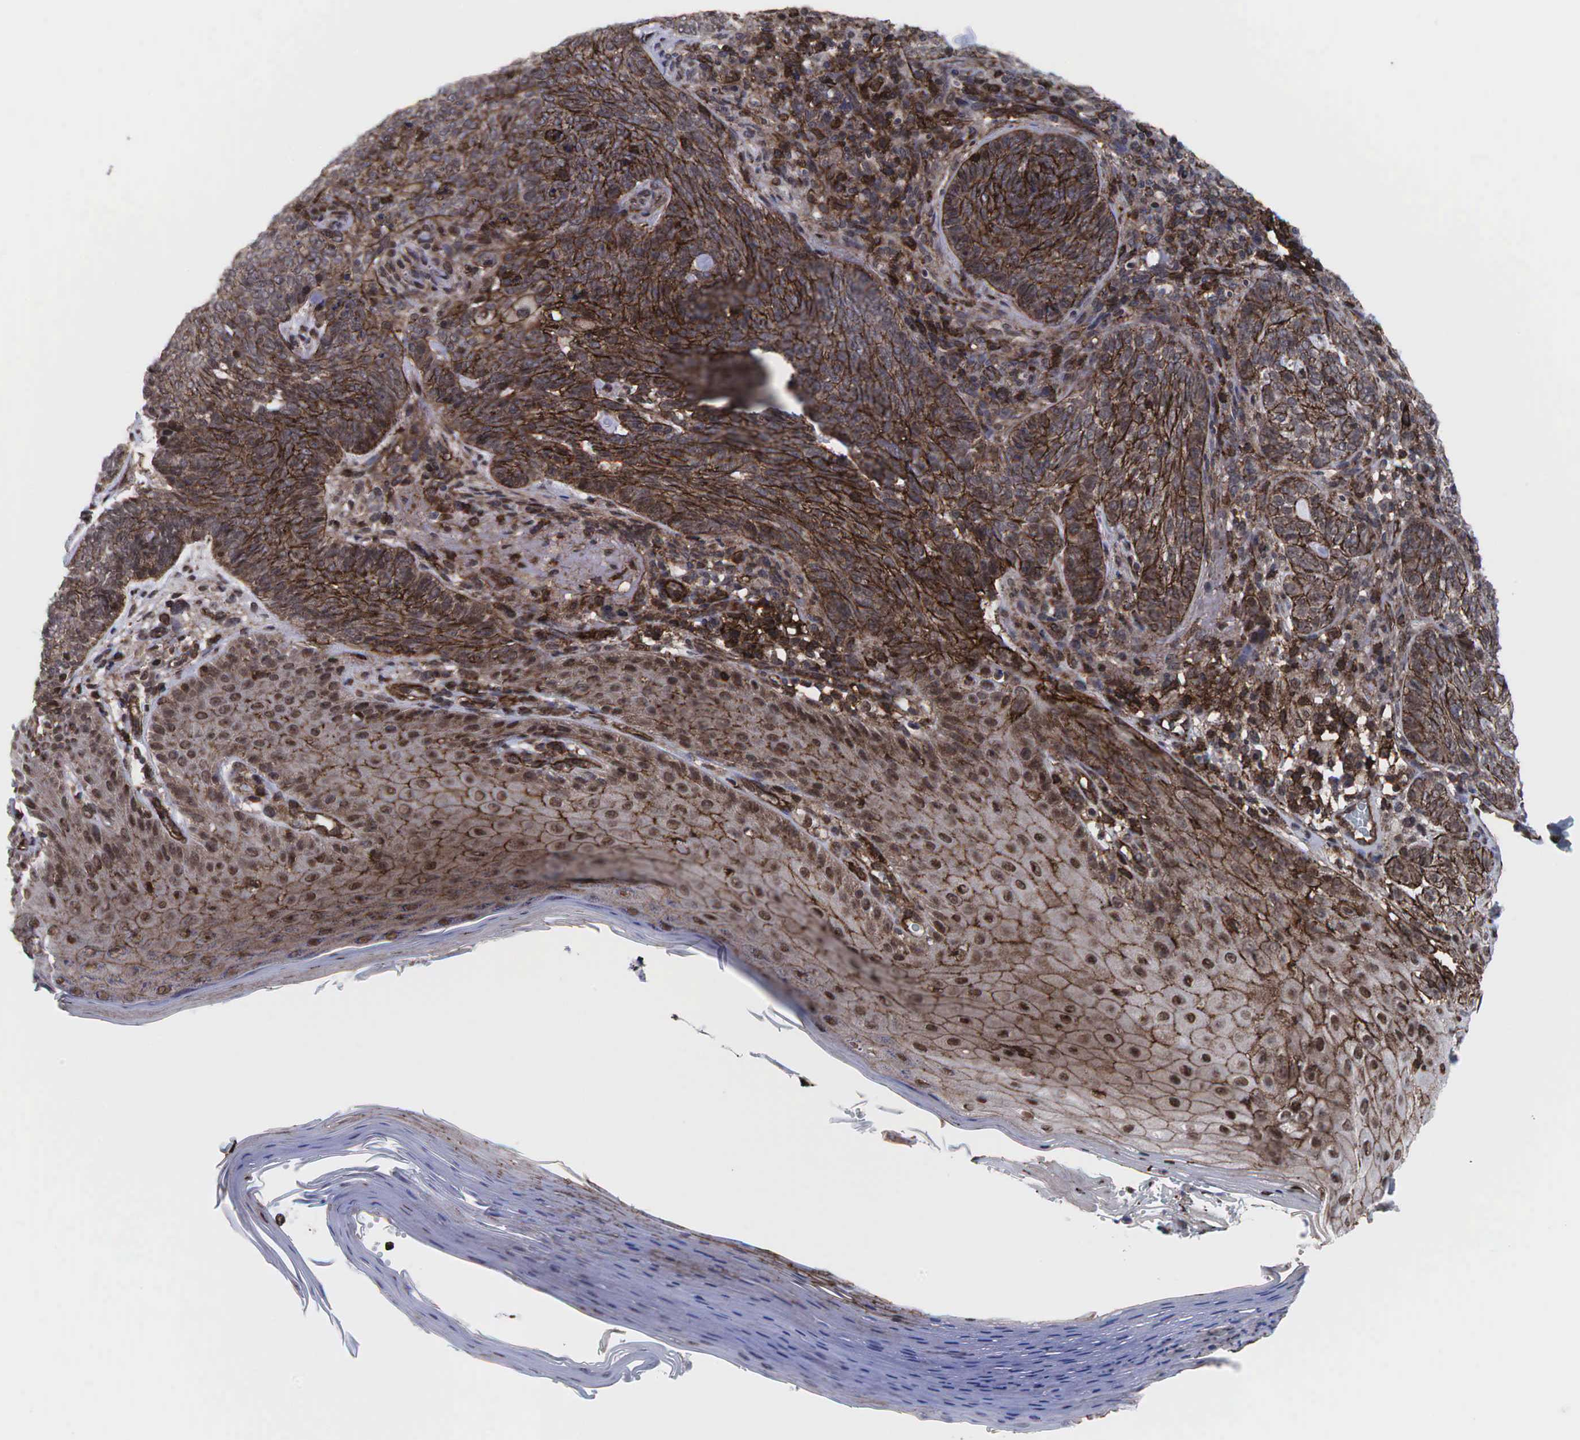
{"staining": {"intensity": "moderate", "quantity": ">75%", "location": "cytoplasmic/membranous"}, "tissue": "skin cancer", "cell_type": "Tumor cells", "image_type": "cancer", "snomed": [{"axis": "morphology", "description": "Normal tissue, NOS"}, {"axis": "morphology", "description": "Basal cell carcinoma"}, {"axis": "topography", "description": "Skin"}], "caption": "Human skin basal cell carcinoma stained with a brown dye shows moderate cytoplasmic/membranous positive expression in approximately >75% of tumor cells.", "gene": "GPRASP1", "patient": {"sex": "male", "age": 74}}